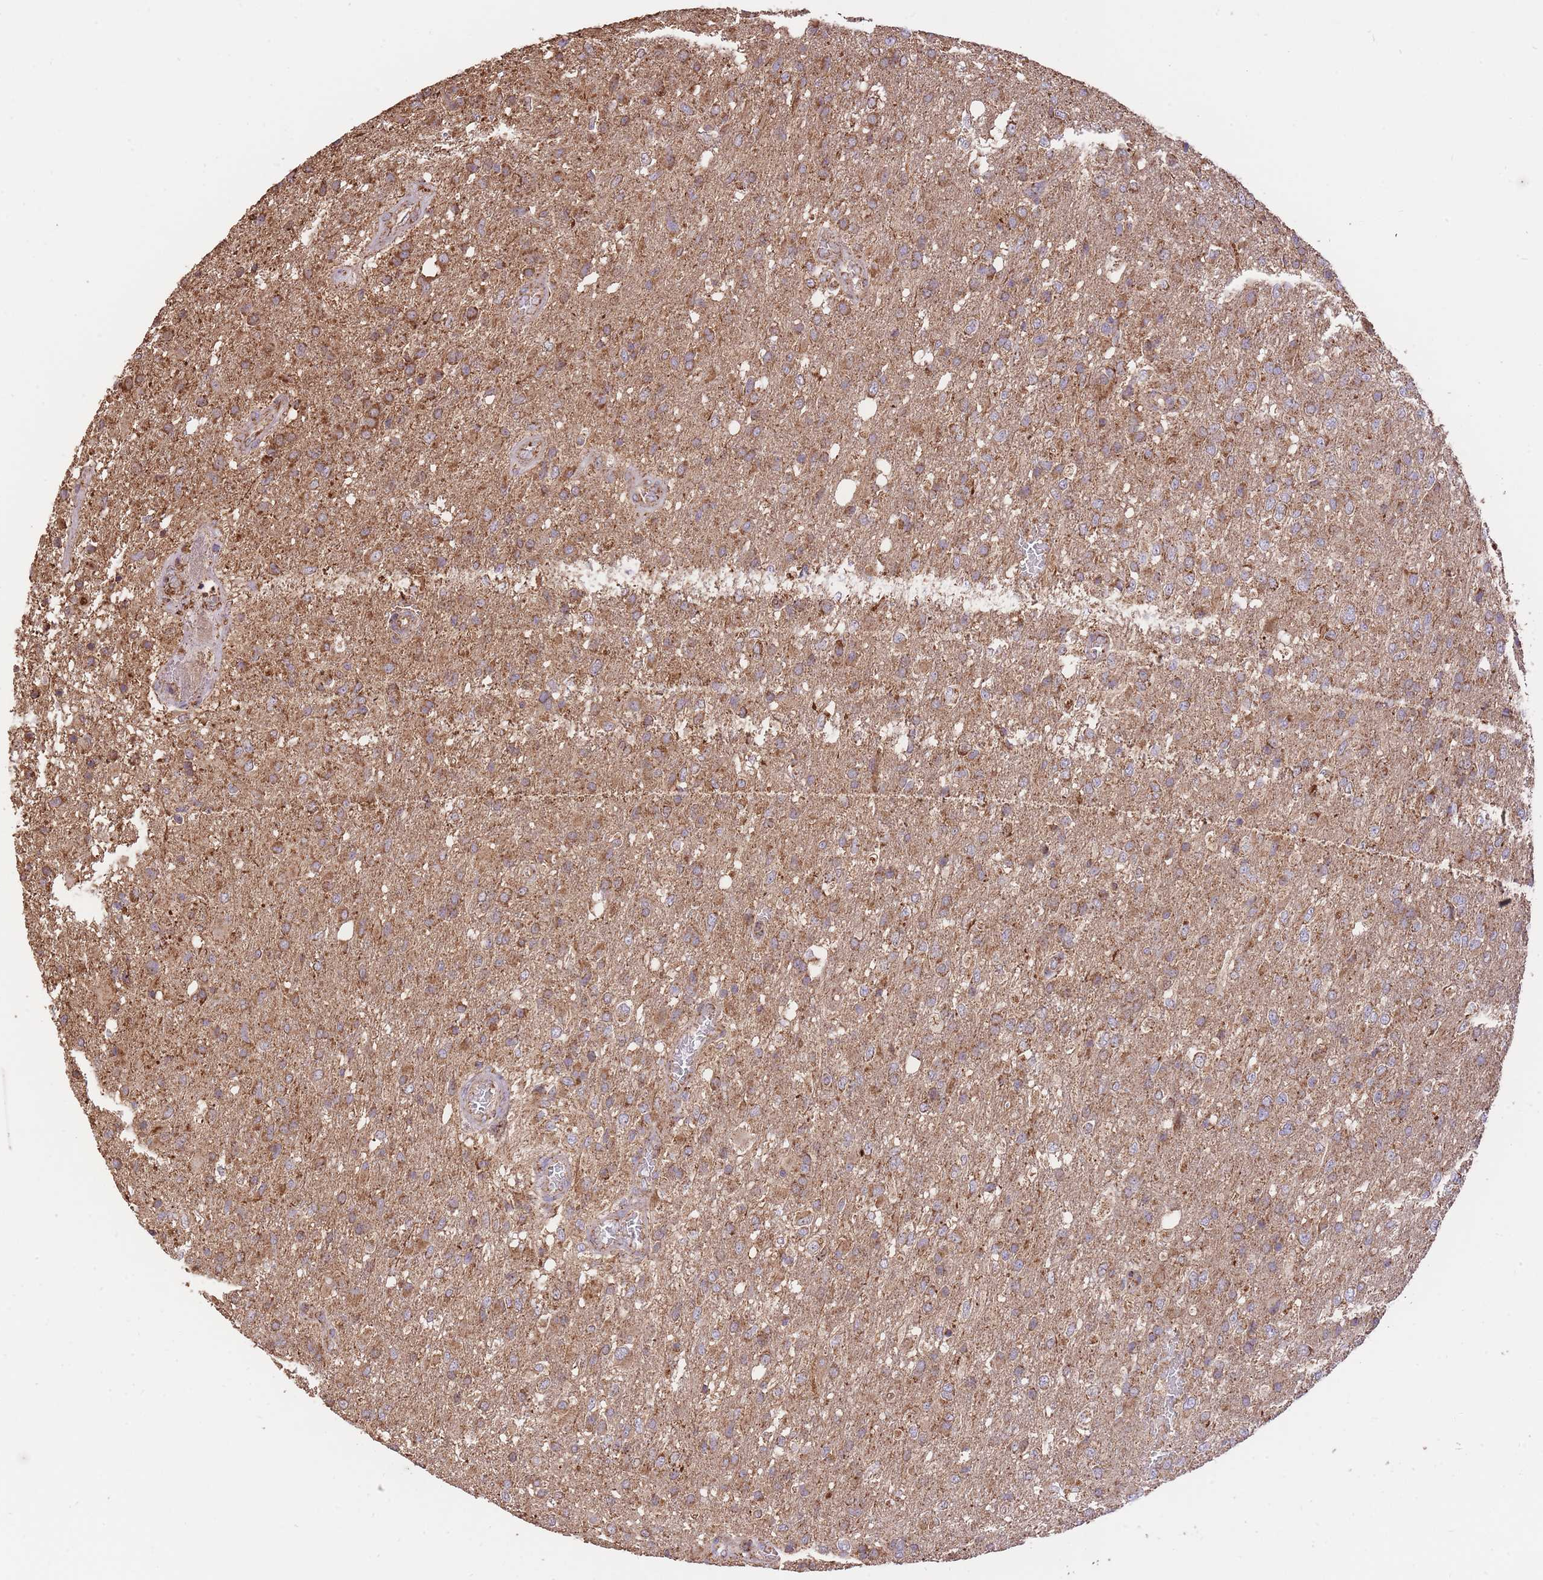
{"staining": {"intensity": "moderate", "quantity": ">75%", "location": "cytoplasmic/membranous"}, "tissue": "glioma", "cell_type": "Tumor cells", "image_type": "cancer", "snomed": [{"axis": "morphology", "description": "Glioma, malignant, High grade"}, {"axis": "topography", "description": "Brain"}], "caption": "Glioma stained with DAB immunohistochemistry shows medium levels of moderate cytoplasmic/membranous expression in about >75% of tumor cells. The protein of interest is shown in brown color, while the nuclei are stained blue.", "gene": "PREP", "patient": {"sex": "female", "age": 74}}